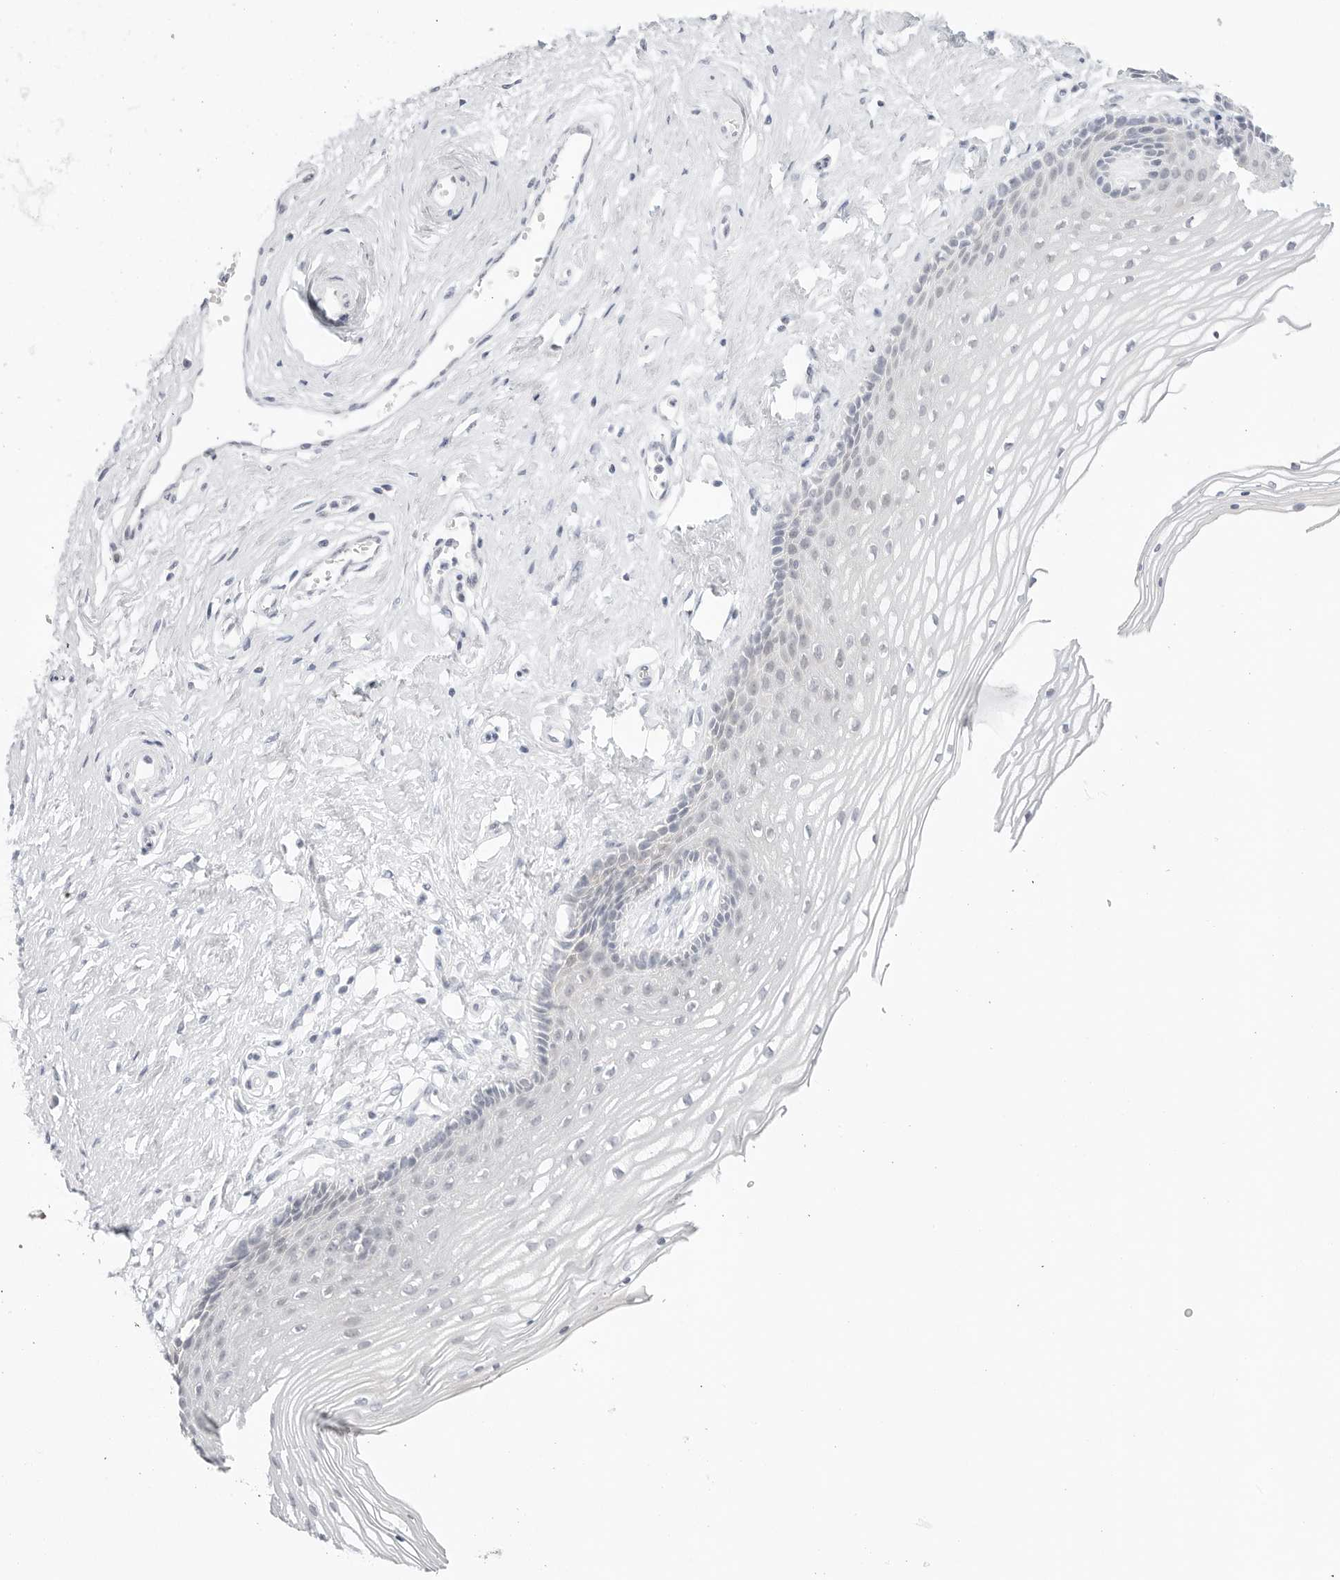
{"staining": {"intensity": "negative", "quantity": "none", "location": "none"}, "tissue": "vagina", "cell_type": "Squamous epithelial cells", "image_type": "normal", "snomed": [{"axis": "morphology", "description": "Normal tissue, NOS"}, {"axis": "topography", "description": "Vagina"}], "caption": "Immunohistochemistry micrograph of benign vagina: human vagina stained with DAB (3,3'-diaminobenzidine) reveals no significant protein staining in squamous epithelial cells.", "gene": "HMGCS2", "patient": {"sex": "female", "age": 46}}